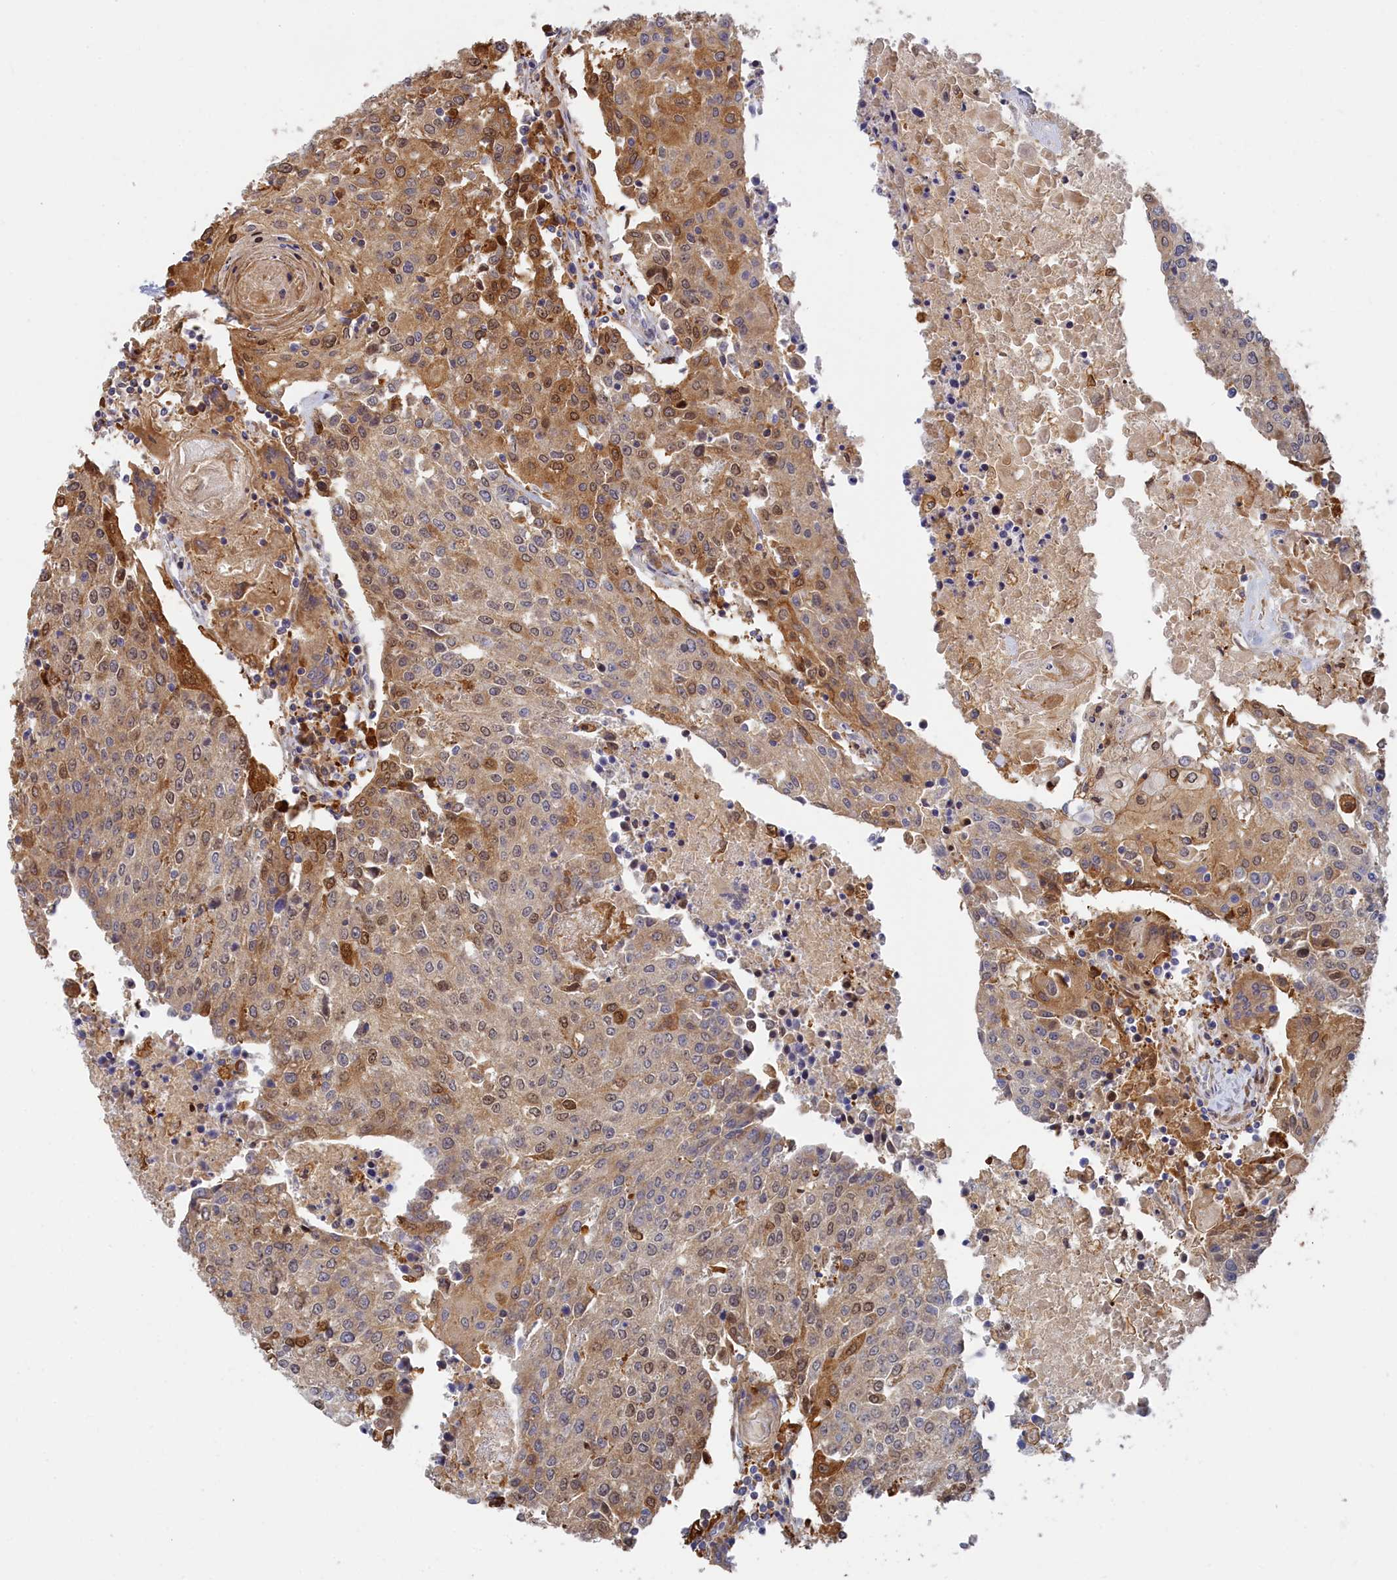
{"staining": {"intensity": "moderate", "quantity": "25%-75%", "location": "cytoplasmic/membranous,nuclear"}, "tissue": "urothelial cancer", "cell_type": "Tumor cells", "image_type": "cancer", "snomed": [{"axis": "morphology", "description": "Urothelial carcinoma, High grade"}, {"axis": "topography", "description": "Urinary bladder"}], "caption": "Moderate cytoplasmic/membranous and nuclear protein staining is identified in approximately 25%-75% of tumor cells in high-grade urothelial carcinoma.", "gene": "SPATA5L1", "patient": {"sex": "female", "age": 85}}